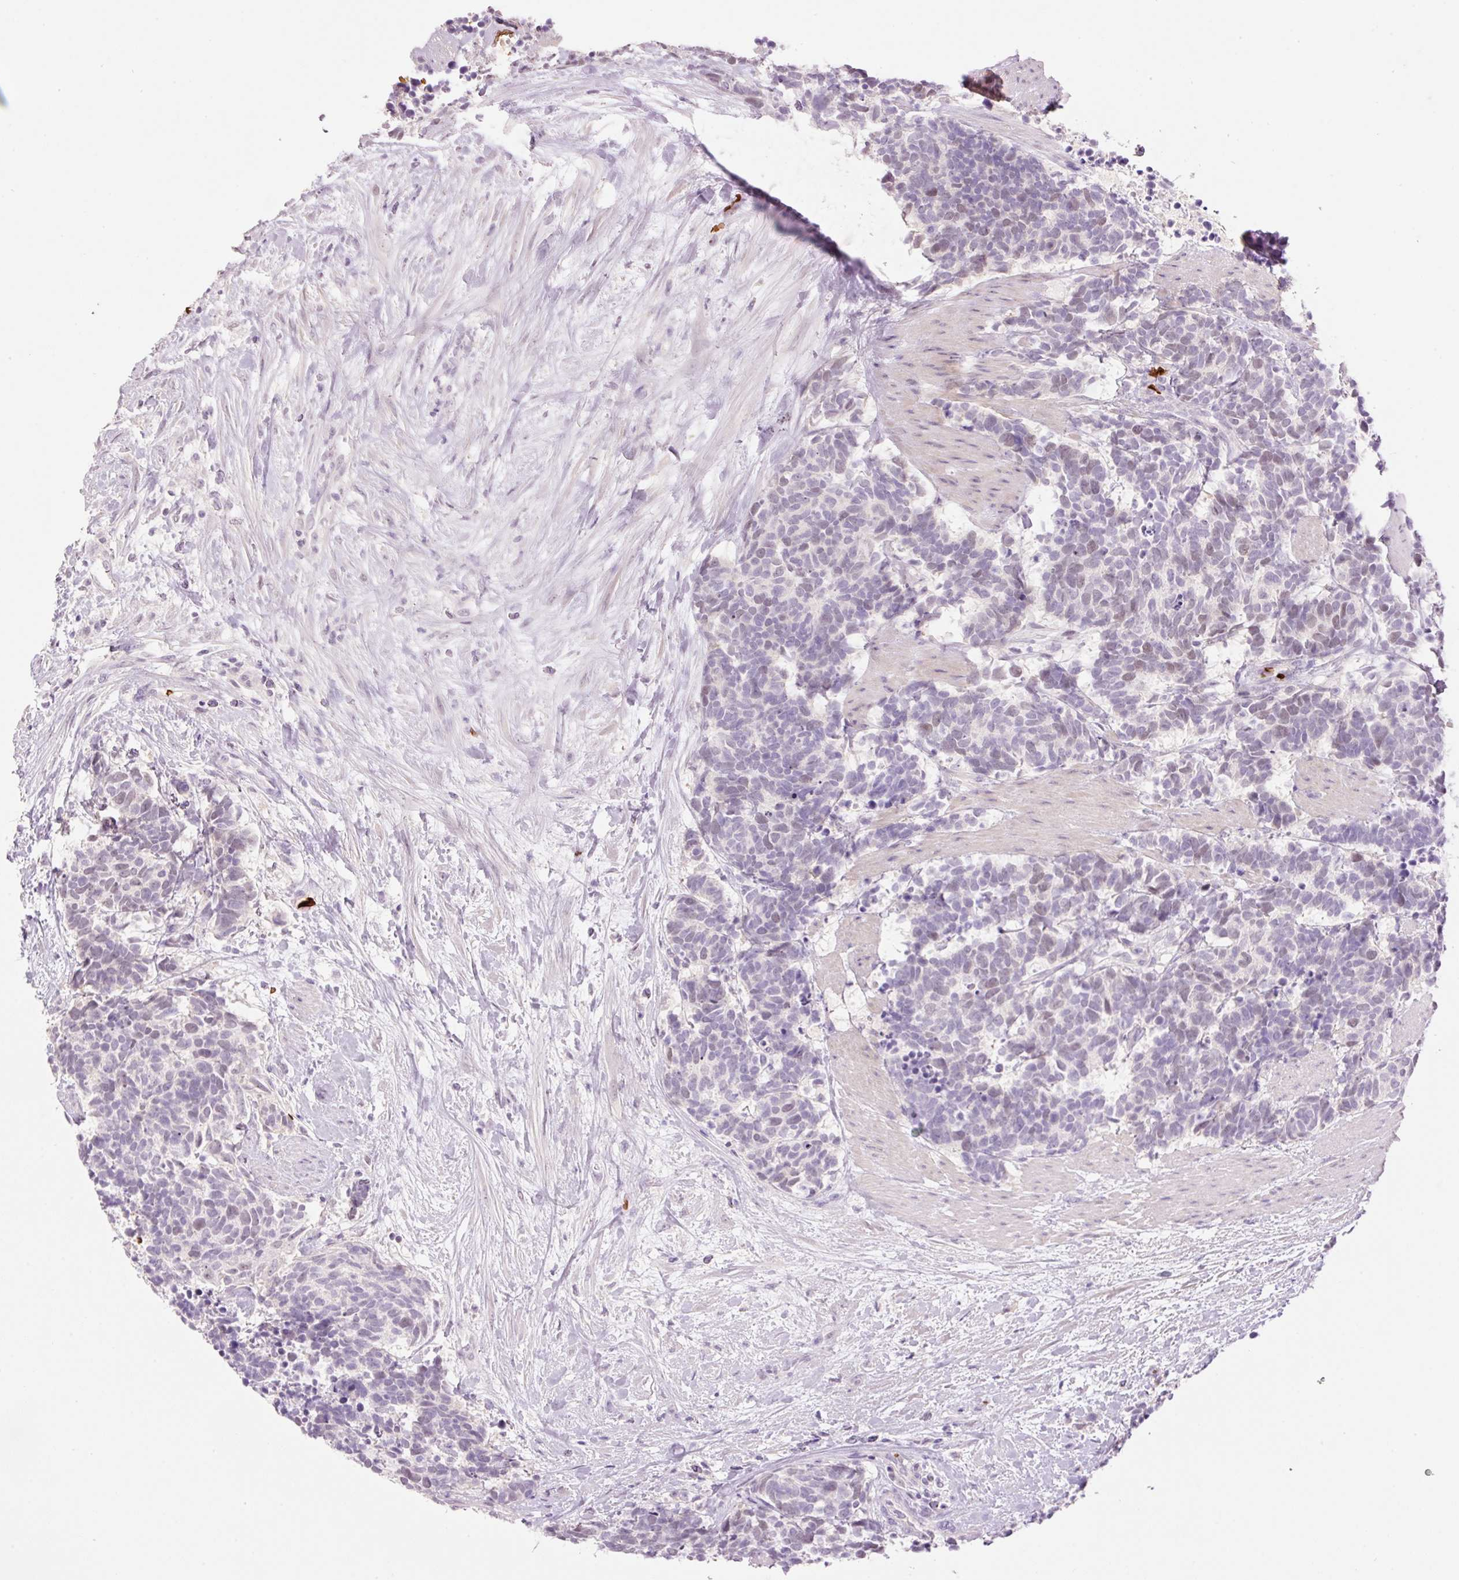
{"staining": {"intensity": "weak", "quantity": "25%-75%", "location": "nuclear"}, "tissue": "carcinoid", "cell_type": "Tumor cells", "image_type": "cancer", "snomed": [{"axis": "morphology", "description": "Carcinoma, NOS"}, {"axis": "morphology", "description": "Carcinoid, malignant, NOS"}, {"axis": "topography", "description": "Prostate"}], "caption": "About 25%-75% of tumor cells in human carcinoid (malignant) display weak nuclear protein expression as visualized by brown immunohistochemical staining.", "gene": "LY6G6D", "patient": {"sex": "male", "age": 57}}